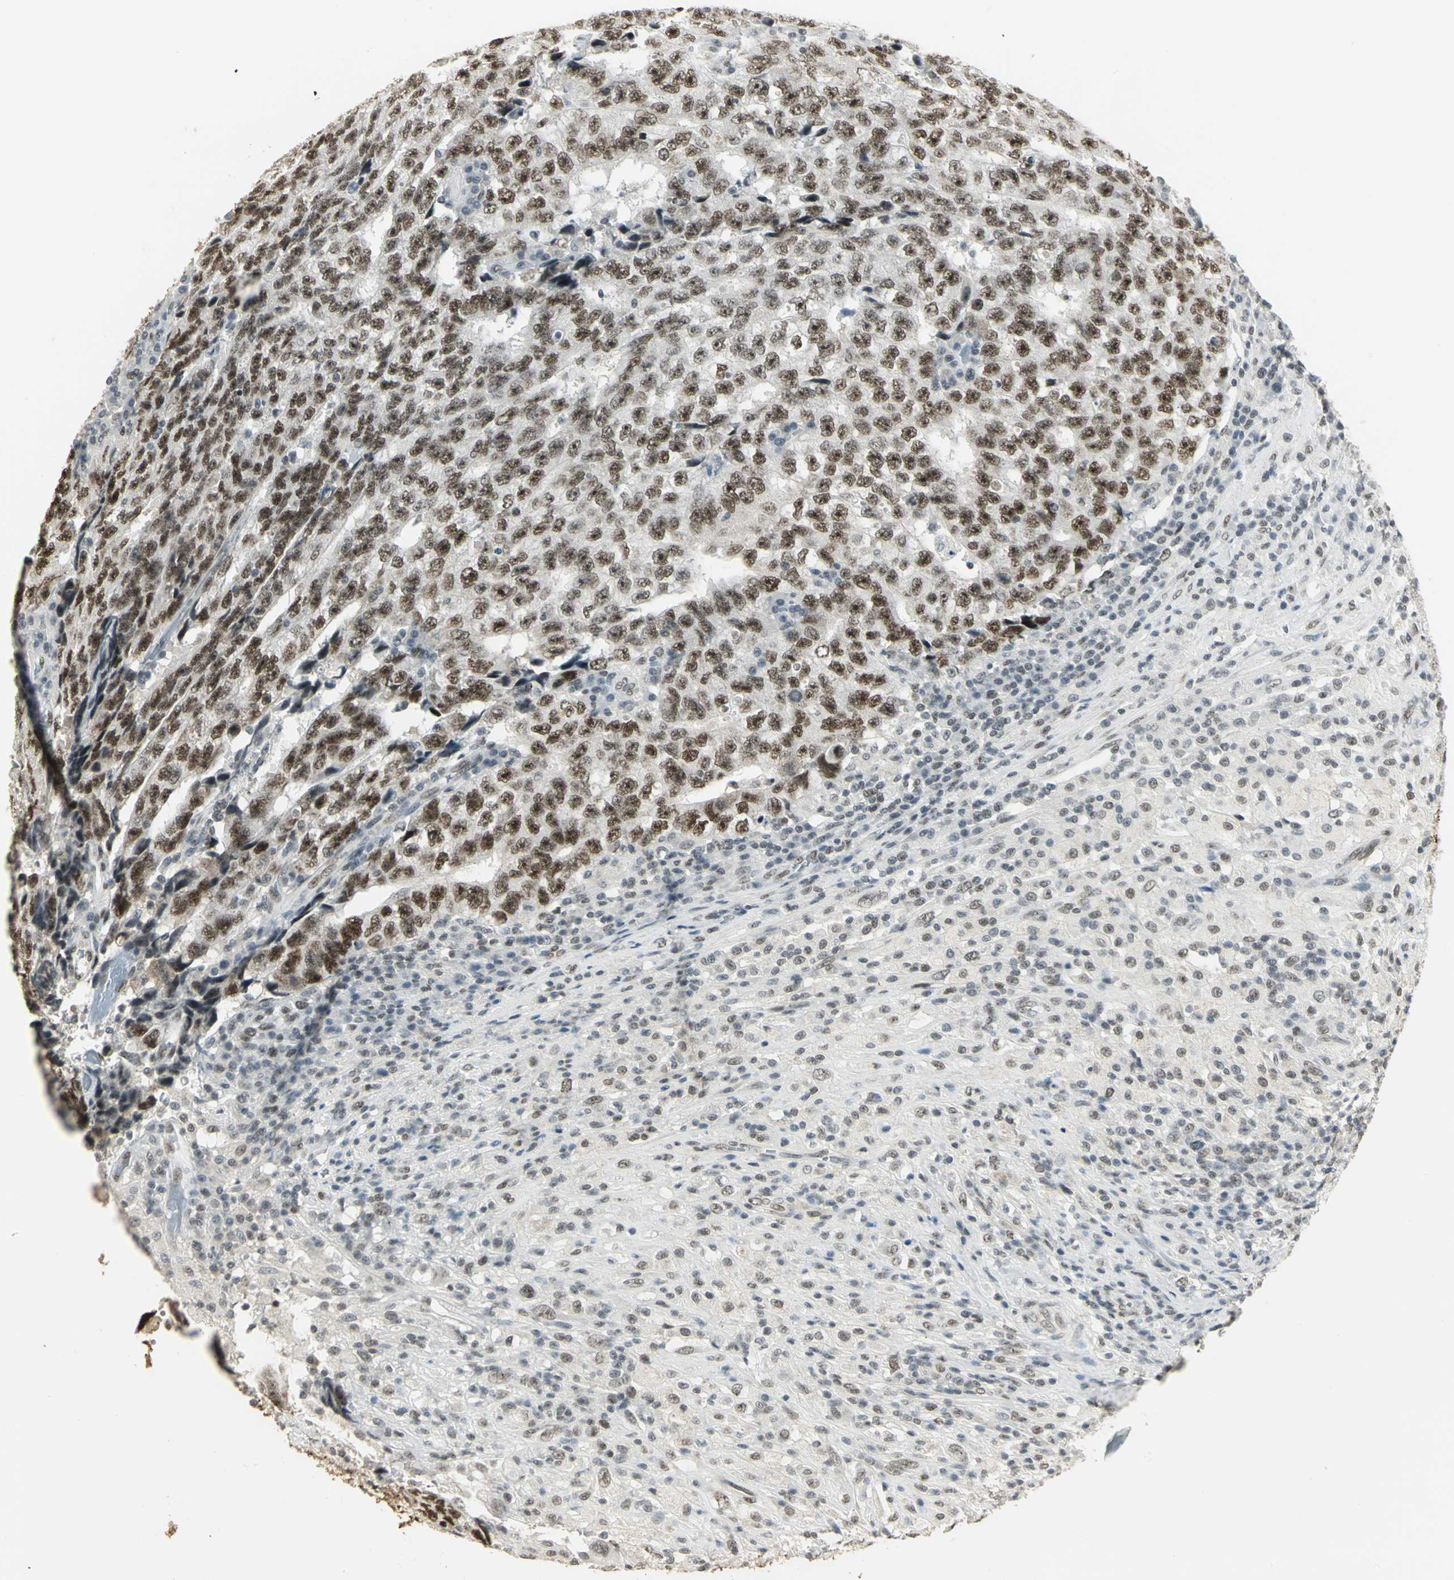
{"staining": {"intensity": "strong", "quantity": ">75%", "location": "nuclear"}, "tissue": "testis cancer", "cell_type": "Tumor cells", "image_type": "cancer", "snomed": [{"axis": "morphology", "description": "Necrosis, NOS"}, {"axis": "morphology", "description": "Carcinoma, Embryonal, NOS"}, {"axis": "topography", "description": "Testis"}], "caption": "Embryonal carcinoma (testis) stained with immunohistochemistry (IHC) shows strong nuclear expression in about >75% of tumor cells.", "gene": "CBX3", "patient": {"sex": "male", "age": 19}}